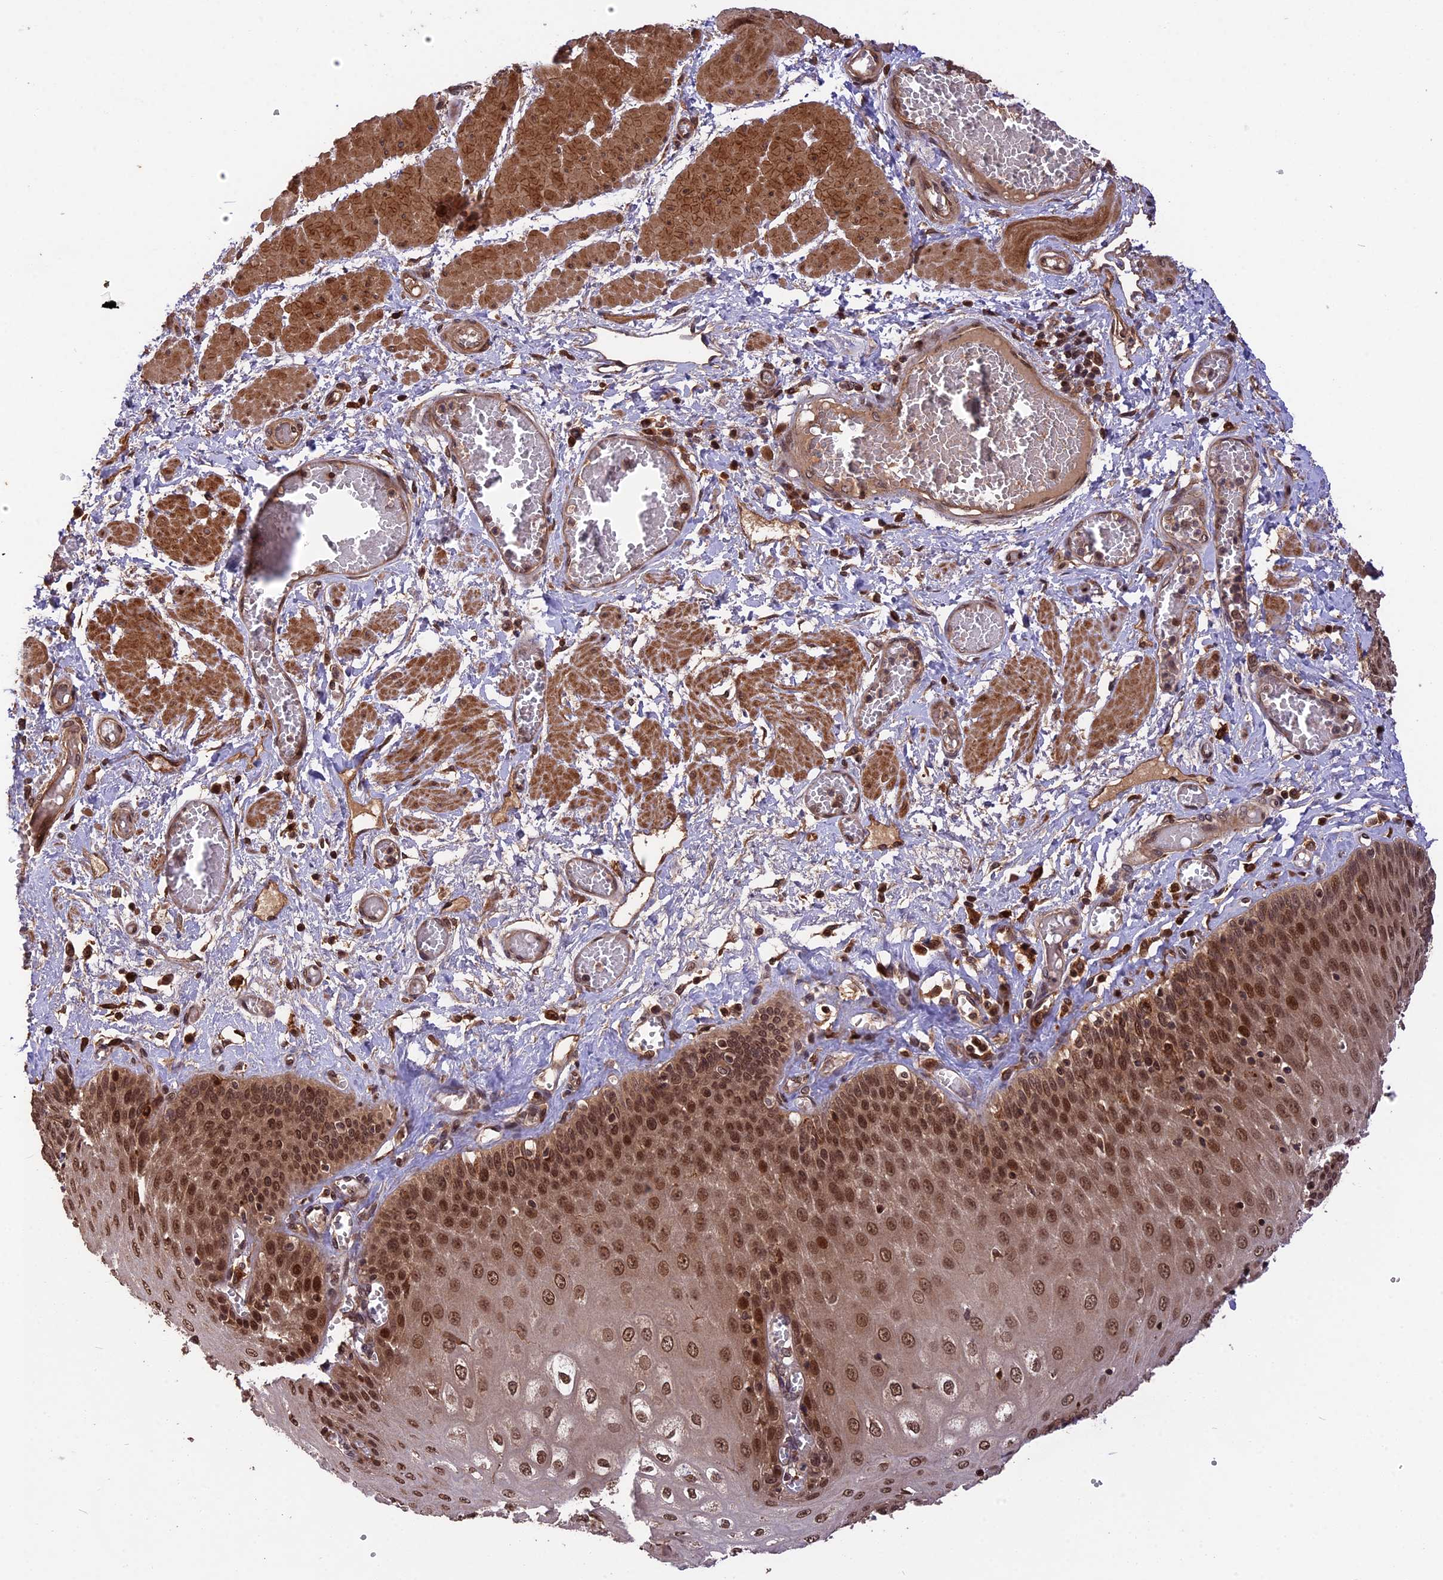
{"staining": {"intensity": "strong", "quantity": ">75%", "location": "nuclear"}, "tissue": "esophagus", "cell_type": "Squamous epithelial cells", "image_type": "normal", "snomed": [{"axis": "morphology", "description": "Normal tissue, NOS"}, {"axis": "topography", "description": "Esophagus"}], "caption": "A brown stain highlights strong nuclear positivity of a protein in squamous epithelial cells of unremarkable human esophagus.", "gene": "ESCO1", "patient": {"sex": "male", "age": 60}}